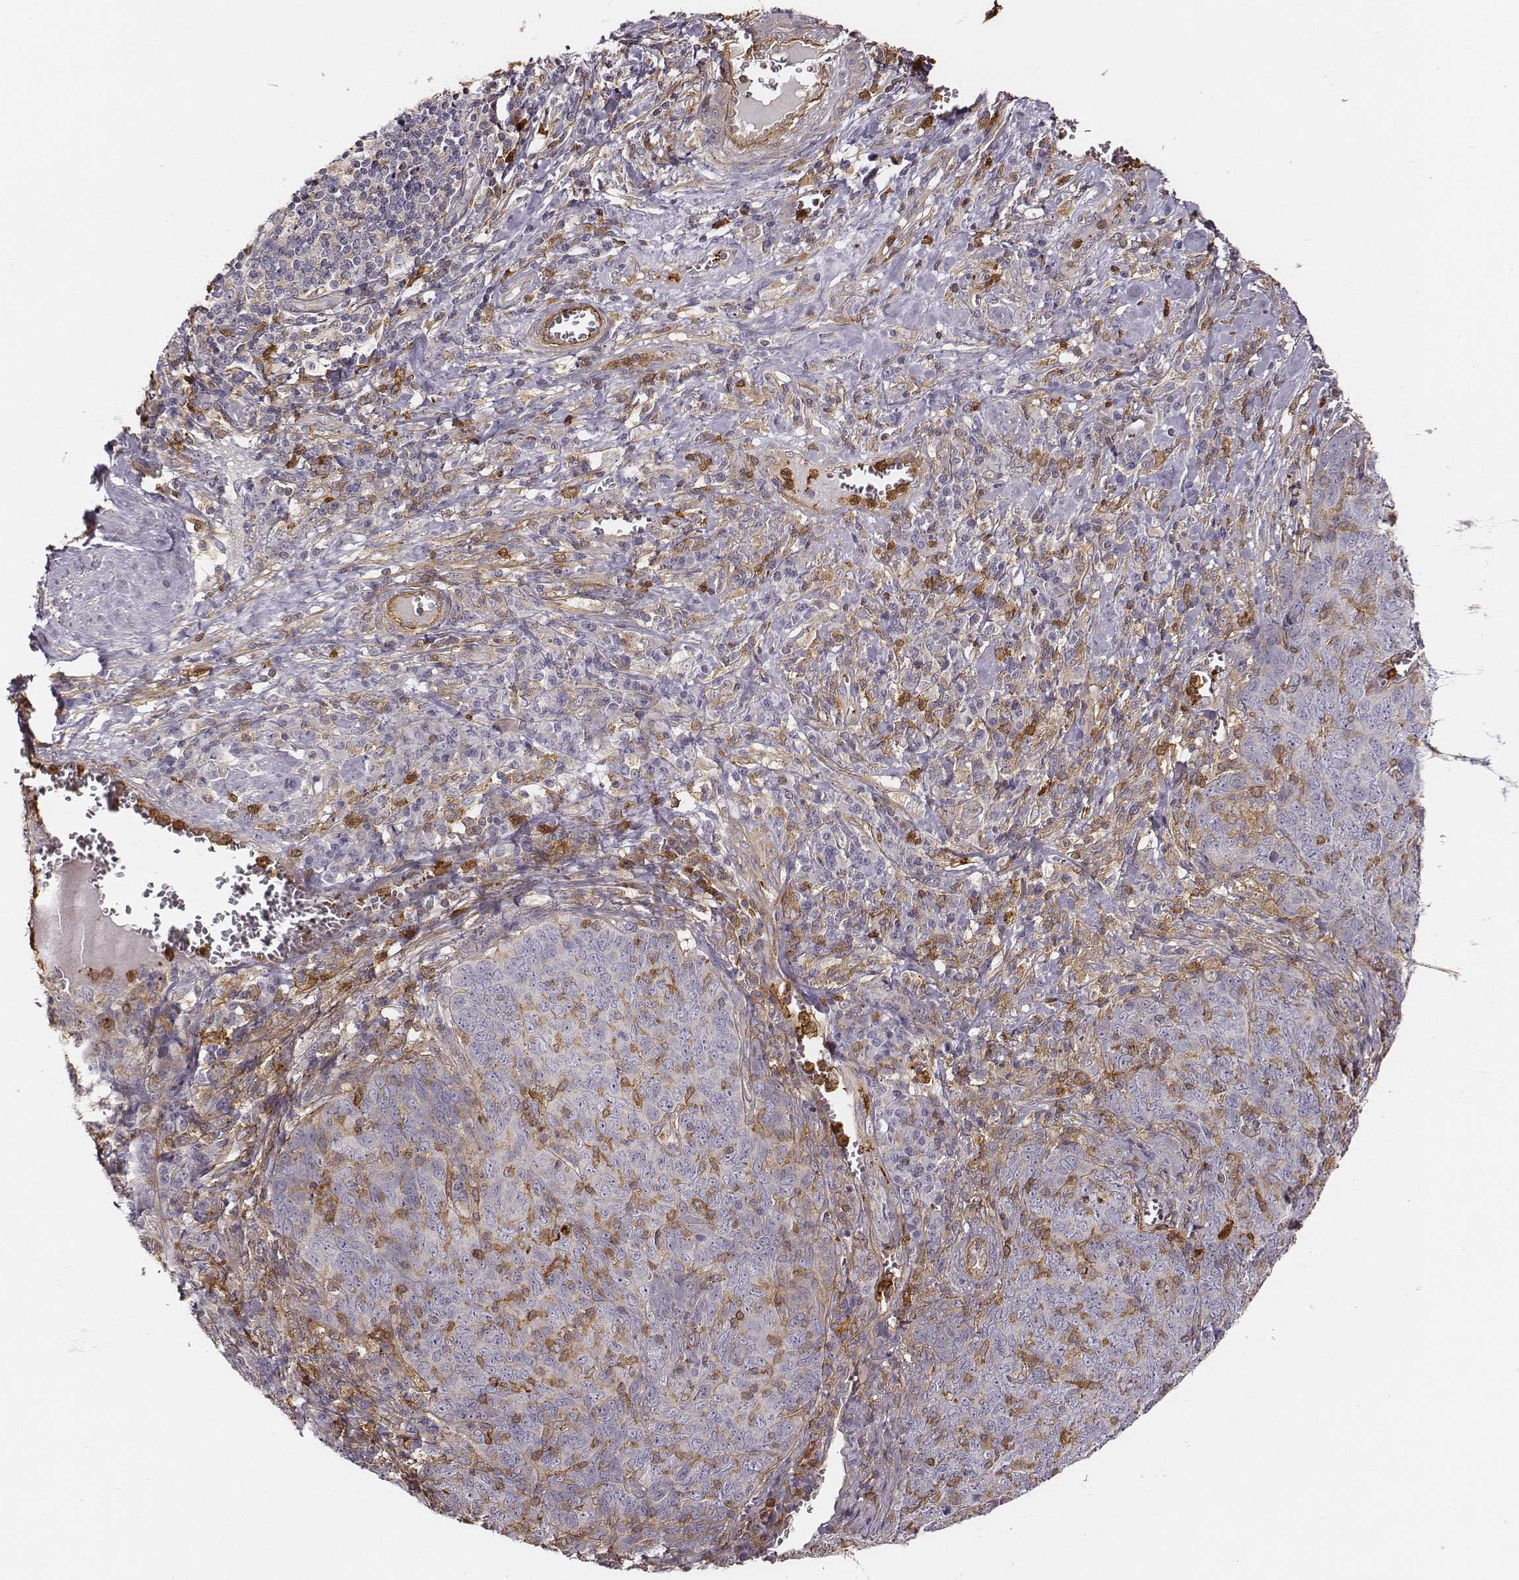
{"staining": {"intensity": "negative", "quantity": "none", "location": "none"}, "tissue": "skin cancer", "cell_type": "Tumor cells", "image_type": "cancer", "snomed": [{"axis": "morphology", "description": "Squamous cell carcinoma, NOS"}, {"axis": "topography", "description": "Skin"}, {"axis": "topography", "description": "Anal"}], "caption": "There is no significant expression in tumor cells of squamous cell carcinoma (skin).", "gene": "ZYX", "patient": {"sex": "female", "age": 51}}